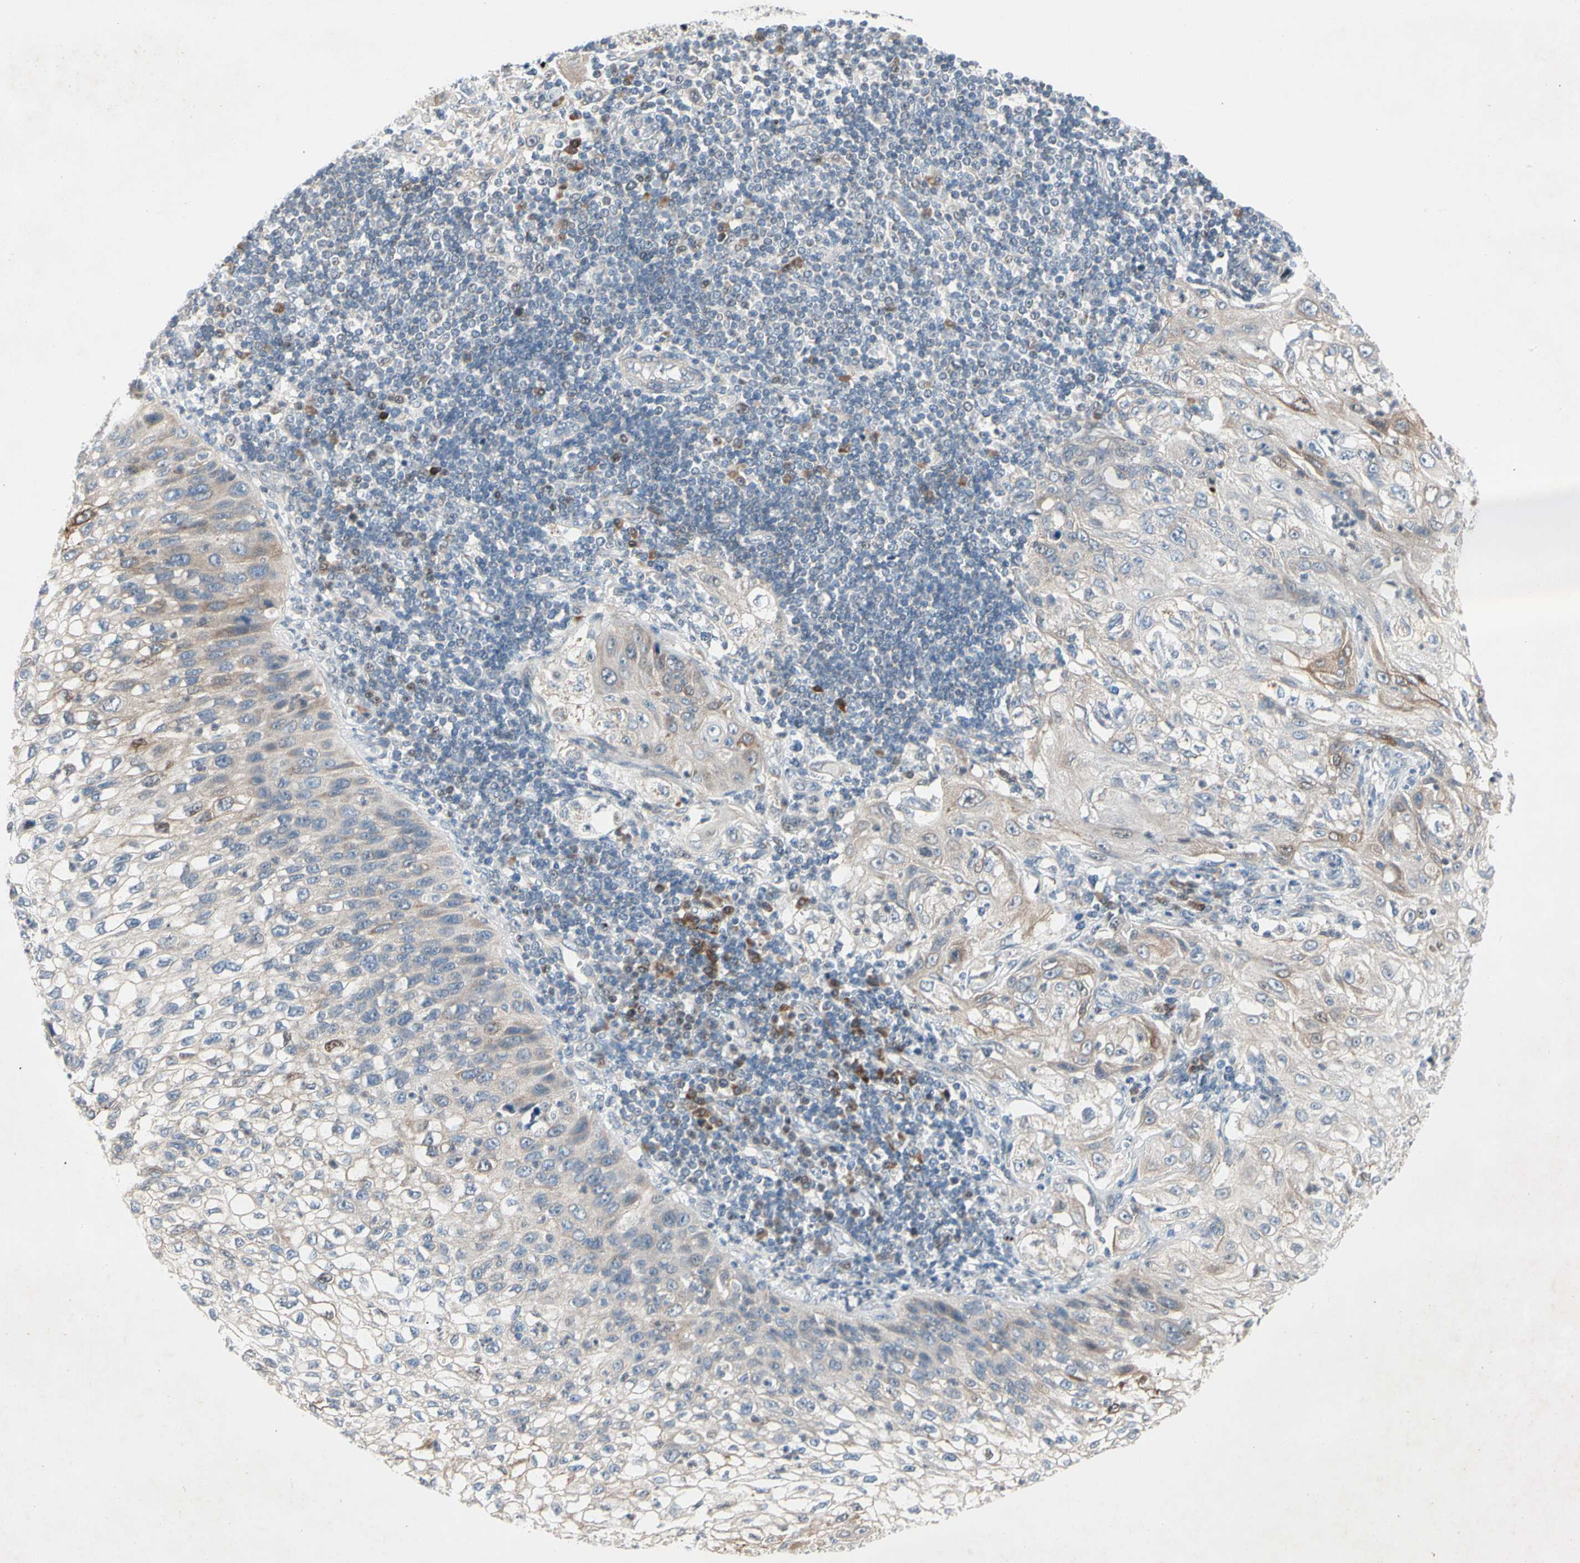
{"staining": {"intensity": "weak", "quantity": ">75%", "location": "cytoplasmic/membranous"}, "tissue": "lung cancer", "cell_type": "Tumor cells", "image_type": "cancer", "snomed": [{"axis": "morphology", "description": "Inflammation, NOS"}, {"axis": "morphology", "description": "Squamous cell carcinoma, NOS"}, {"axis": "topography", "description": "Lymph node"}, {"axis": "topography", "description": "Soft tissue"}, {"axis": "topography", "description": "Lung"}], "caption": "Immunohistochemistry image of lung cancer (squamous cell carcinoma) stained for a protein (brown), which reveals low levels of weak cytoplasmic/membranous positivity in about >75% of tumor cells.", "gene": "MARK1", "patient": {"sex": "male", "age": 66}}